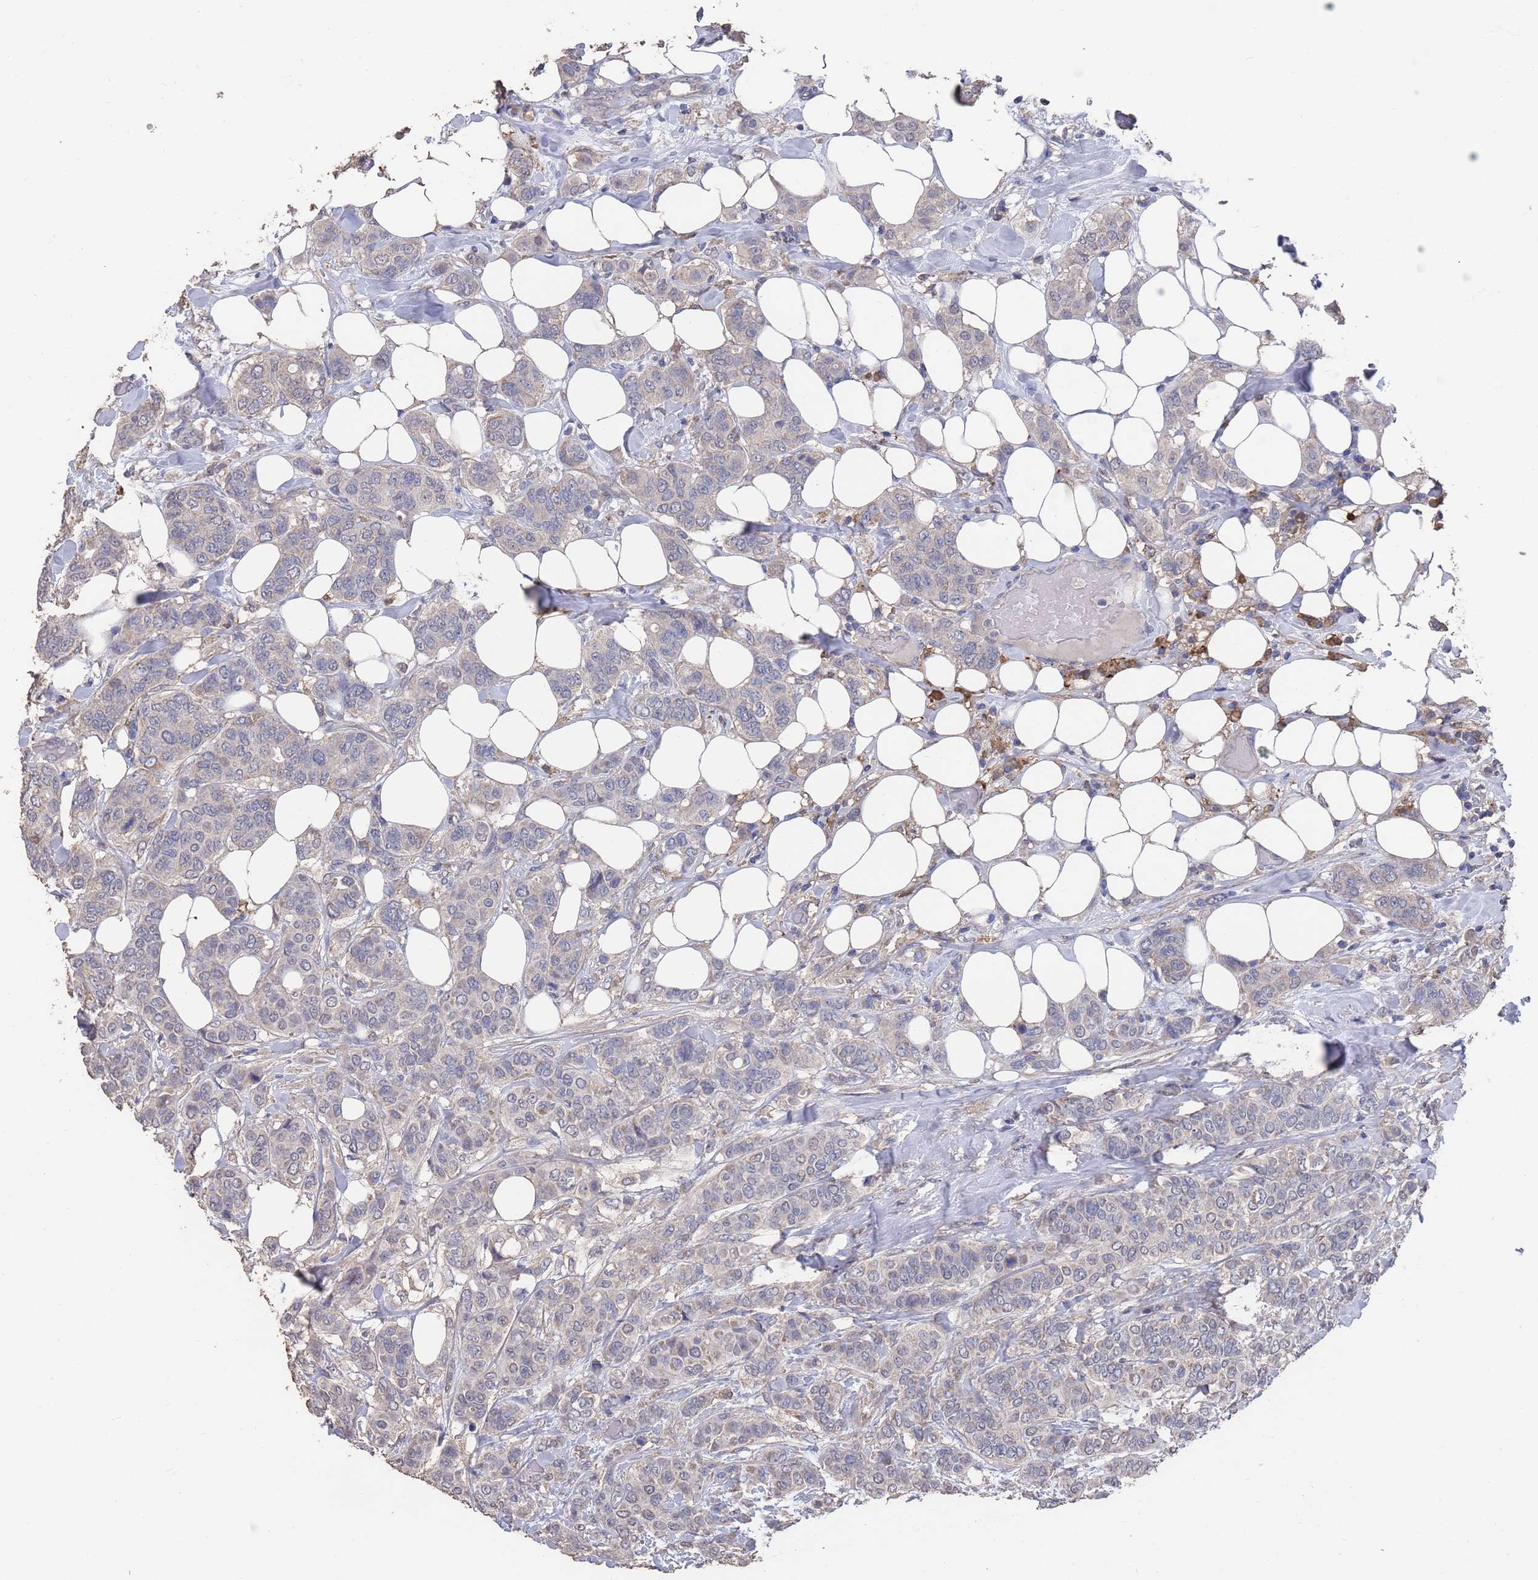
{"staining": {"intensity": "weak", "quantity": "<25%", "location": "cytoplasmic/membranous"}, "tissue": "breast cancer", "cell_type": "Tumor cells", "image_type": "cancer", "snomed": [{"axis": "morphology", "description": "Lobular carcinoma"}, {"axis": "topography", "description": "Breast"}], "caption": "Immunohistochemical staining of breast cancer demonstrates no significant staining in tumor cells.", "gene": "BTBD18", "patient": {"sex": "female", "age": 51}}